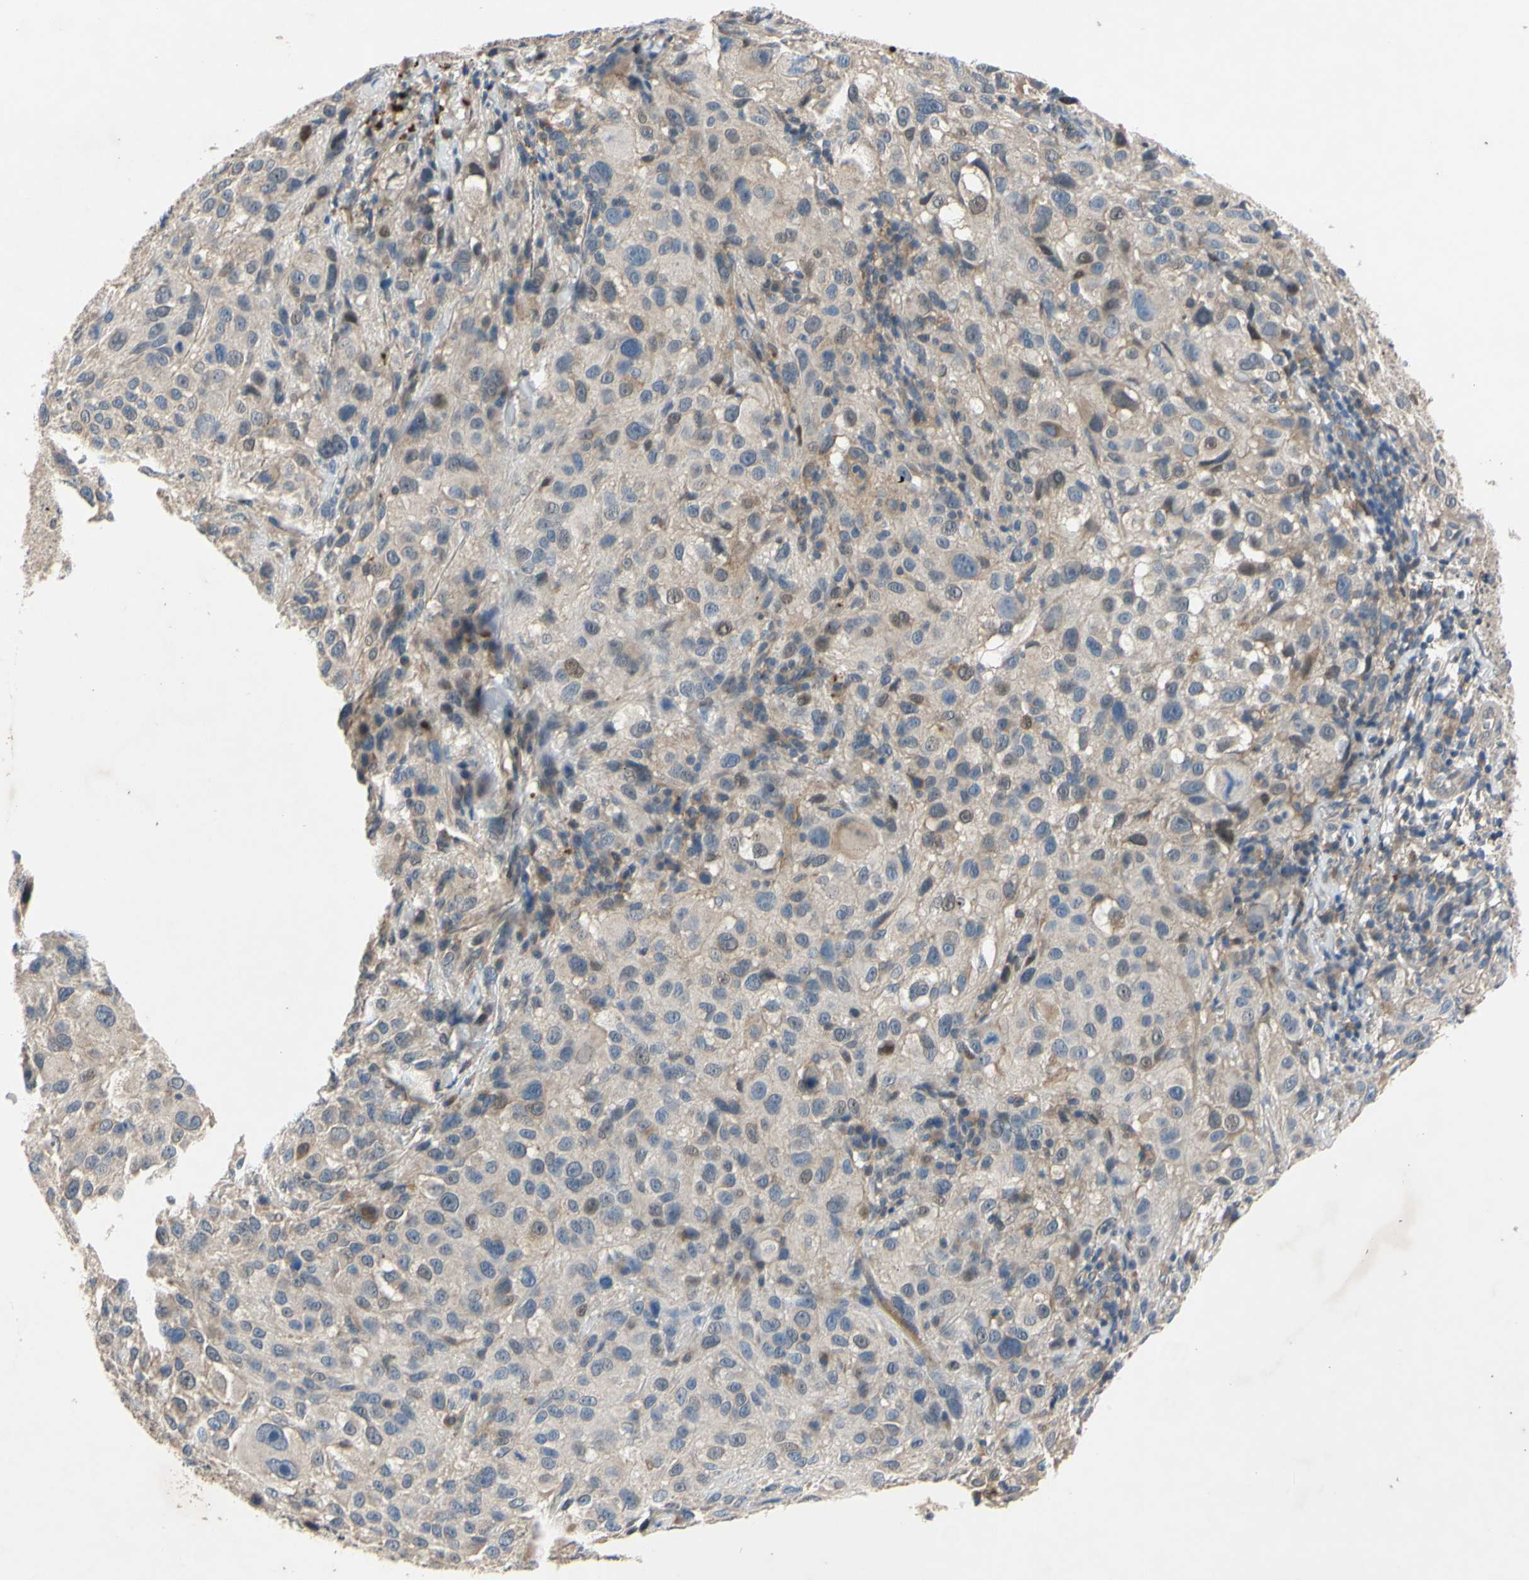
{"staining": {"intensity": "weak", "quantity": "<25%", "location": "cytoplasmic/membranous"}, "tissue": "melanoma", "cell_type": "Tumor cells", "image_type": "cancer", "snomed": [{"axis": "morphology", "description": "Necrosis, NOS"}, {"axis": "morphology", "description": "Malignant melanoma, NOS"}, {"axis": "topography", "description": "Skin"}], "caption": "Image shows no significant protein staining in tumor cells of malignant melanoma.", "gene": "HILPDA", "patient": {"sex": "female", "age": 87}}